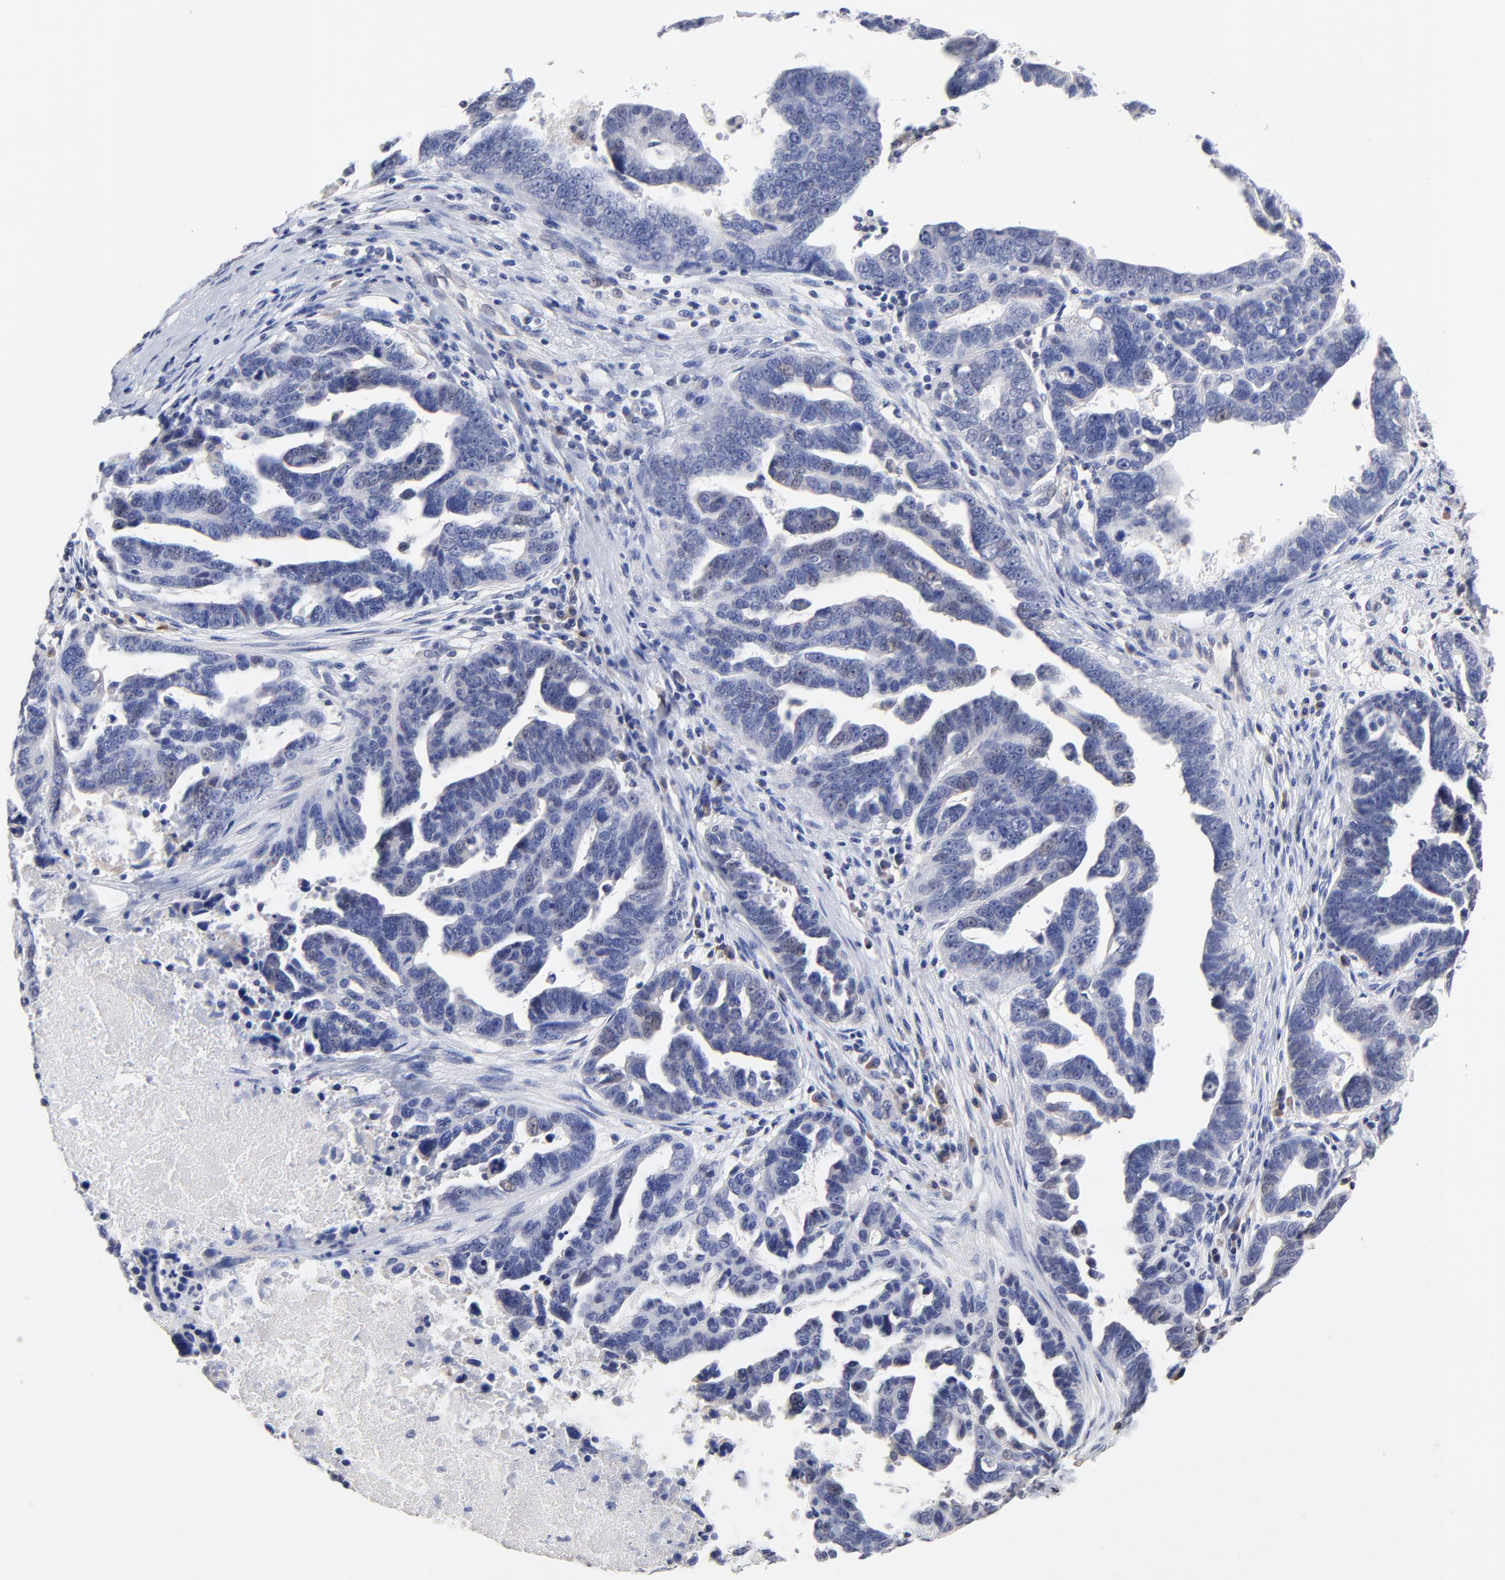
{"staining": {"intensity": "negative", "quantity": "none", "location": "none"}, "tissue": "ovarian cancer", "cell_type": "Tumor cells", "image_type": "cancer", "snomed": [{"axis": "morphology", "description": "Carcinoma, endometroid"}, {"axis": "morphology", "description": "Cystadenocarcinoma, serous, NOS"}, {"axis": "topography", "description": "Ovary"}], "caption": "DAB immunohistochemical staining of ovarian cancer (serous cystadenocarcinoma) shows no significant positivity in tumor cells.", "gene": "TWNK", "patient": {"sex": "female", "age": 45}}